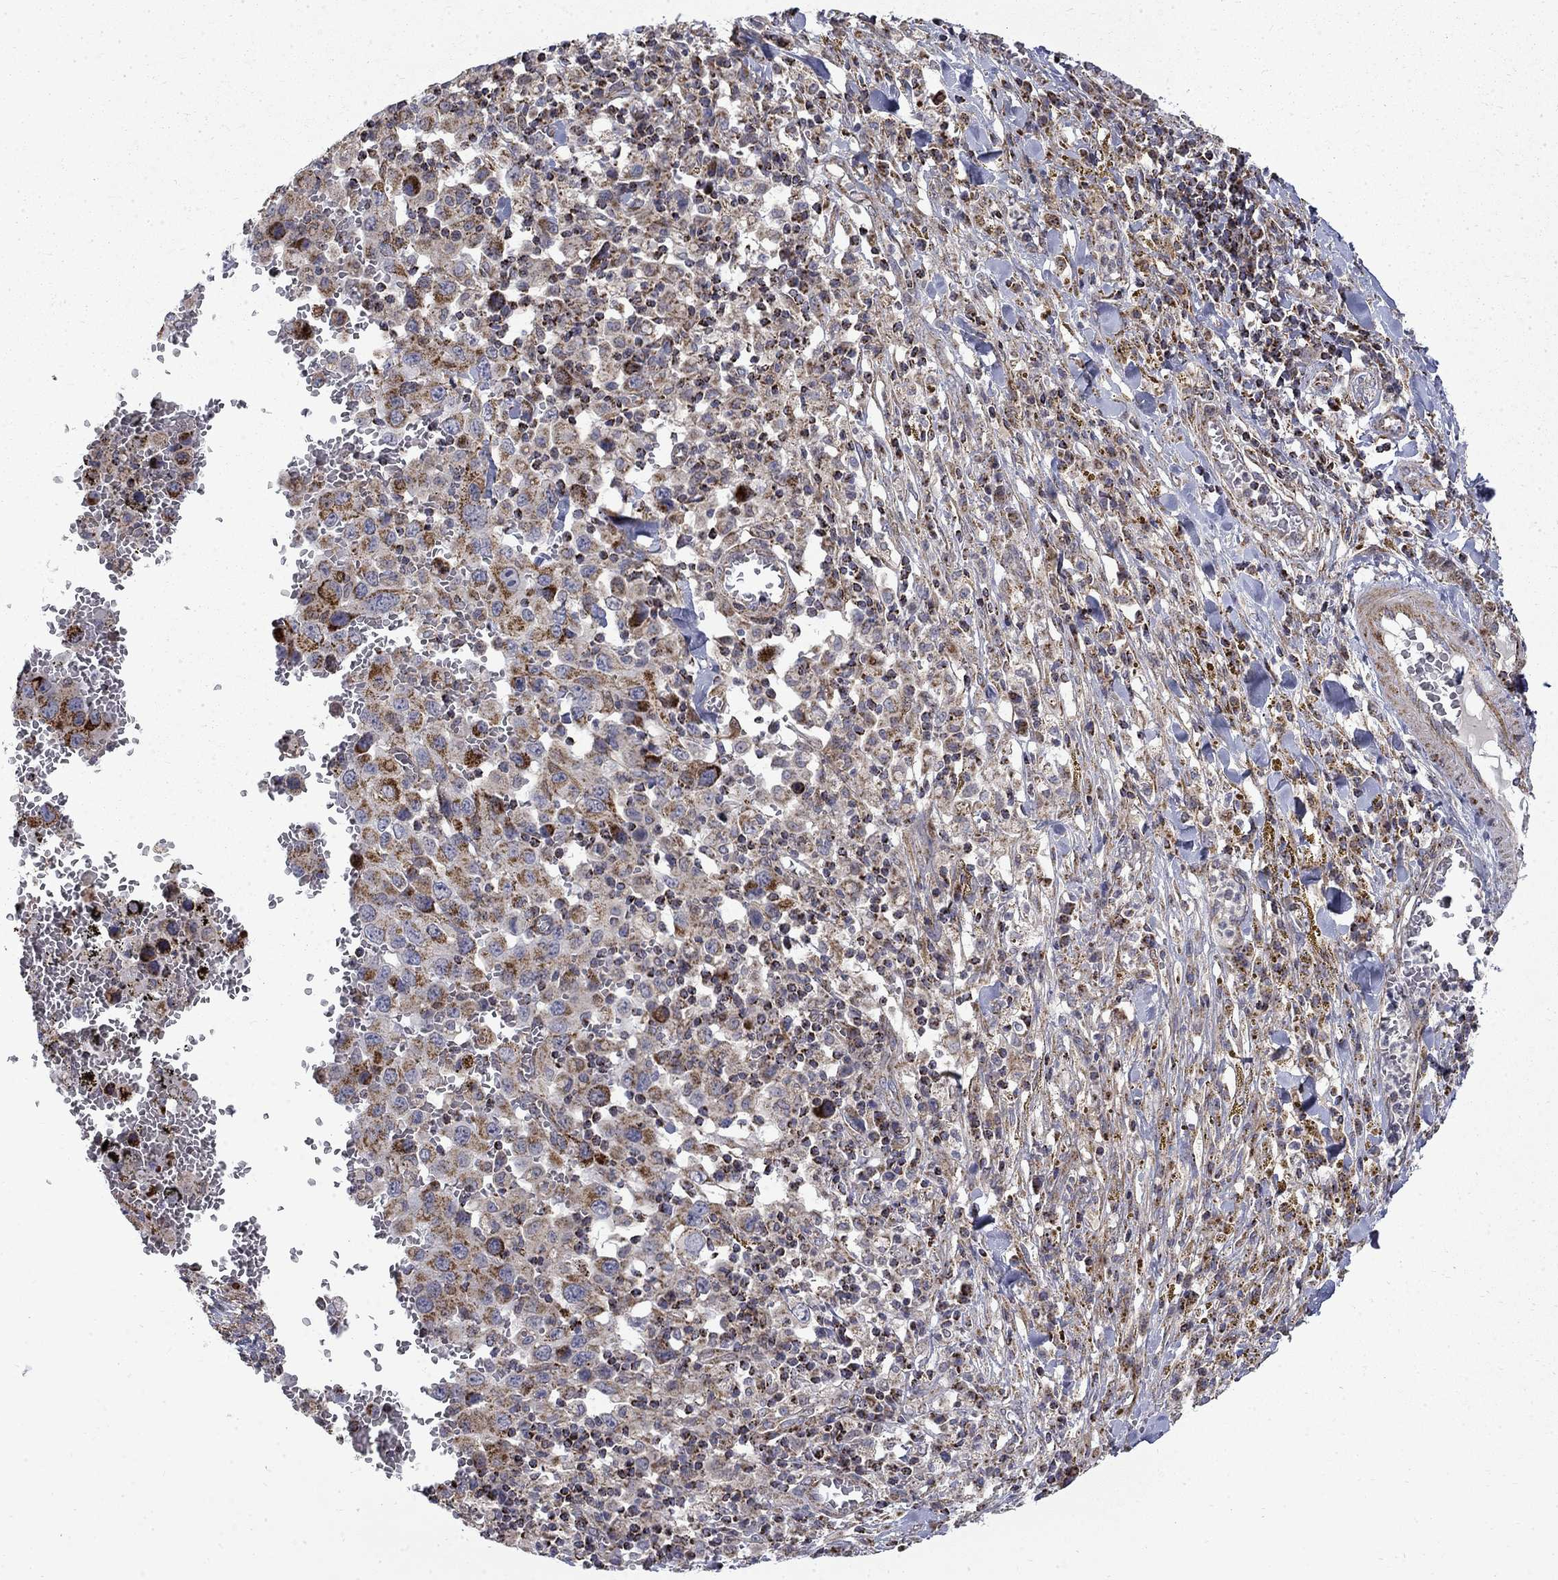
{"staining": {"intensity": "moderate", "quantity": "<25%", "location": "cytoplasmic/membranous"}, "tissue": "melanoma", "cell_type": "Tumor cells", "image_type": "cancer", "snomed": [{"axis": "morphology", "description": "Malignant melanoma, NOS"}, {"axis": "topography", "description": "Skin"}], "caption": "Melanoma tissue reveals moderate cytoplasmic/membranous staining in about <25% of tumor cells, visualized by immunohistochemistry.", "gene": "PCBP3", "patient": {"sex": "female", "age": 91}}